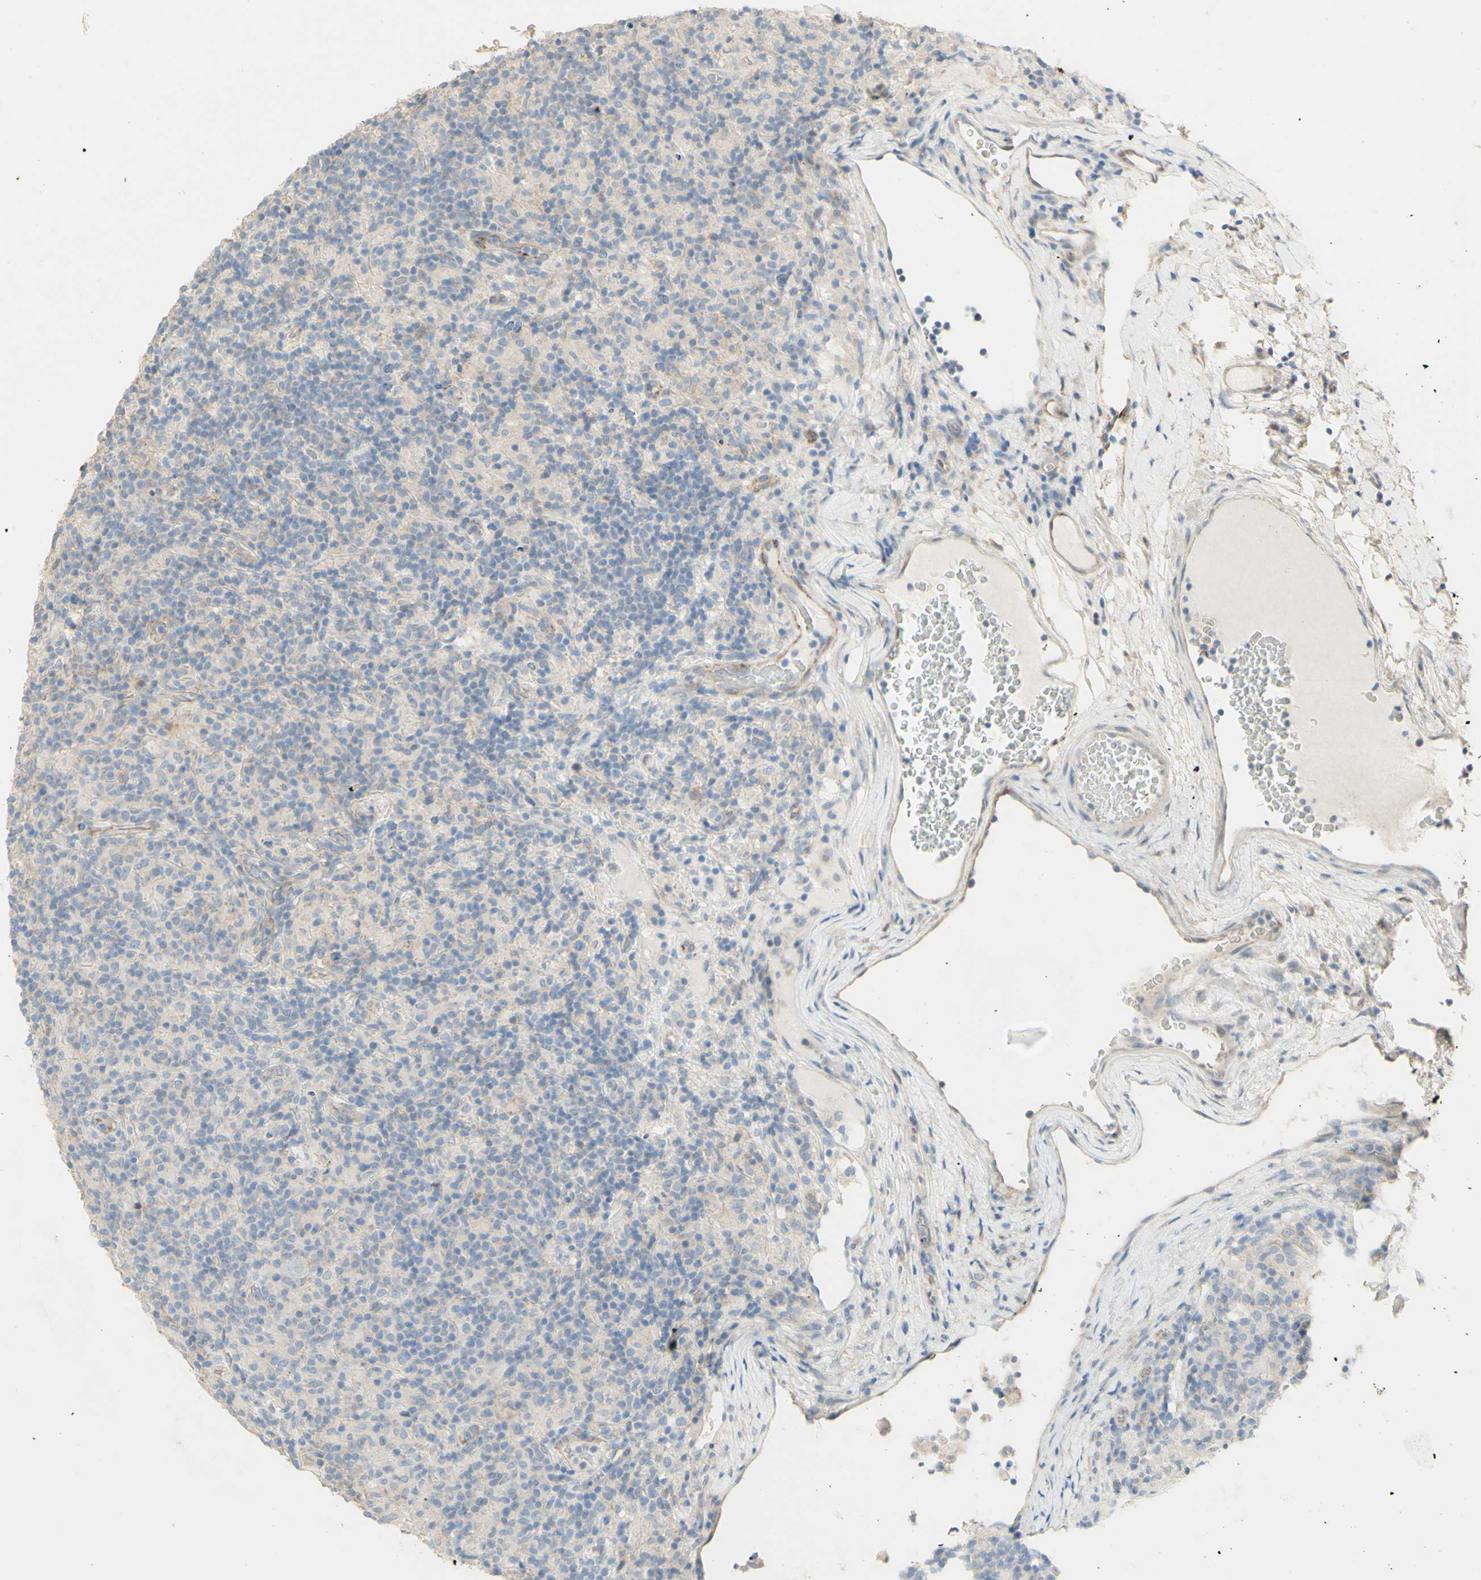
{"staining": {"intensity": "negative", "quantity": "none", "location": "none"}, "tissue": "lymphoma", "cell_type": "Tumor cells", "image_type": "cancer", "snomed": [{"axis": "morphology", "description": "Hodgkin's disease, NOS"}, {"axis": "topography", "description": "Lymph node"}], "caption": "Histopathology image shows no protein positivity in tumor cells of Hodgkin's disease tissue. Nuclei are stained in blue.", "gene": "RNF149", "patient": {"sex": "male", "age": 70}}